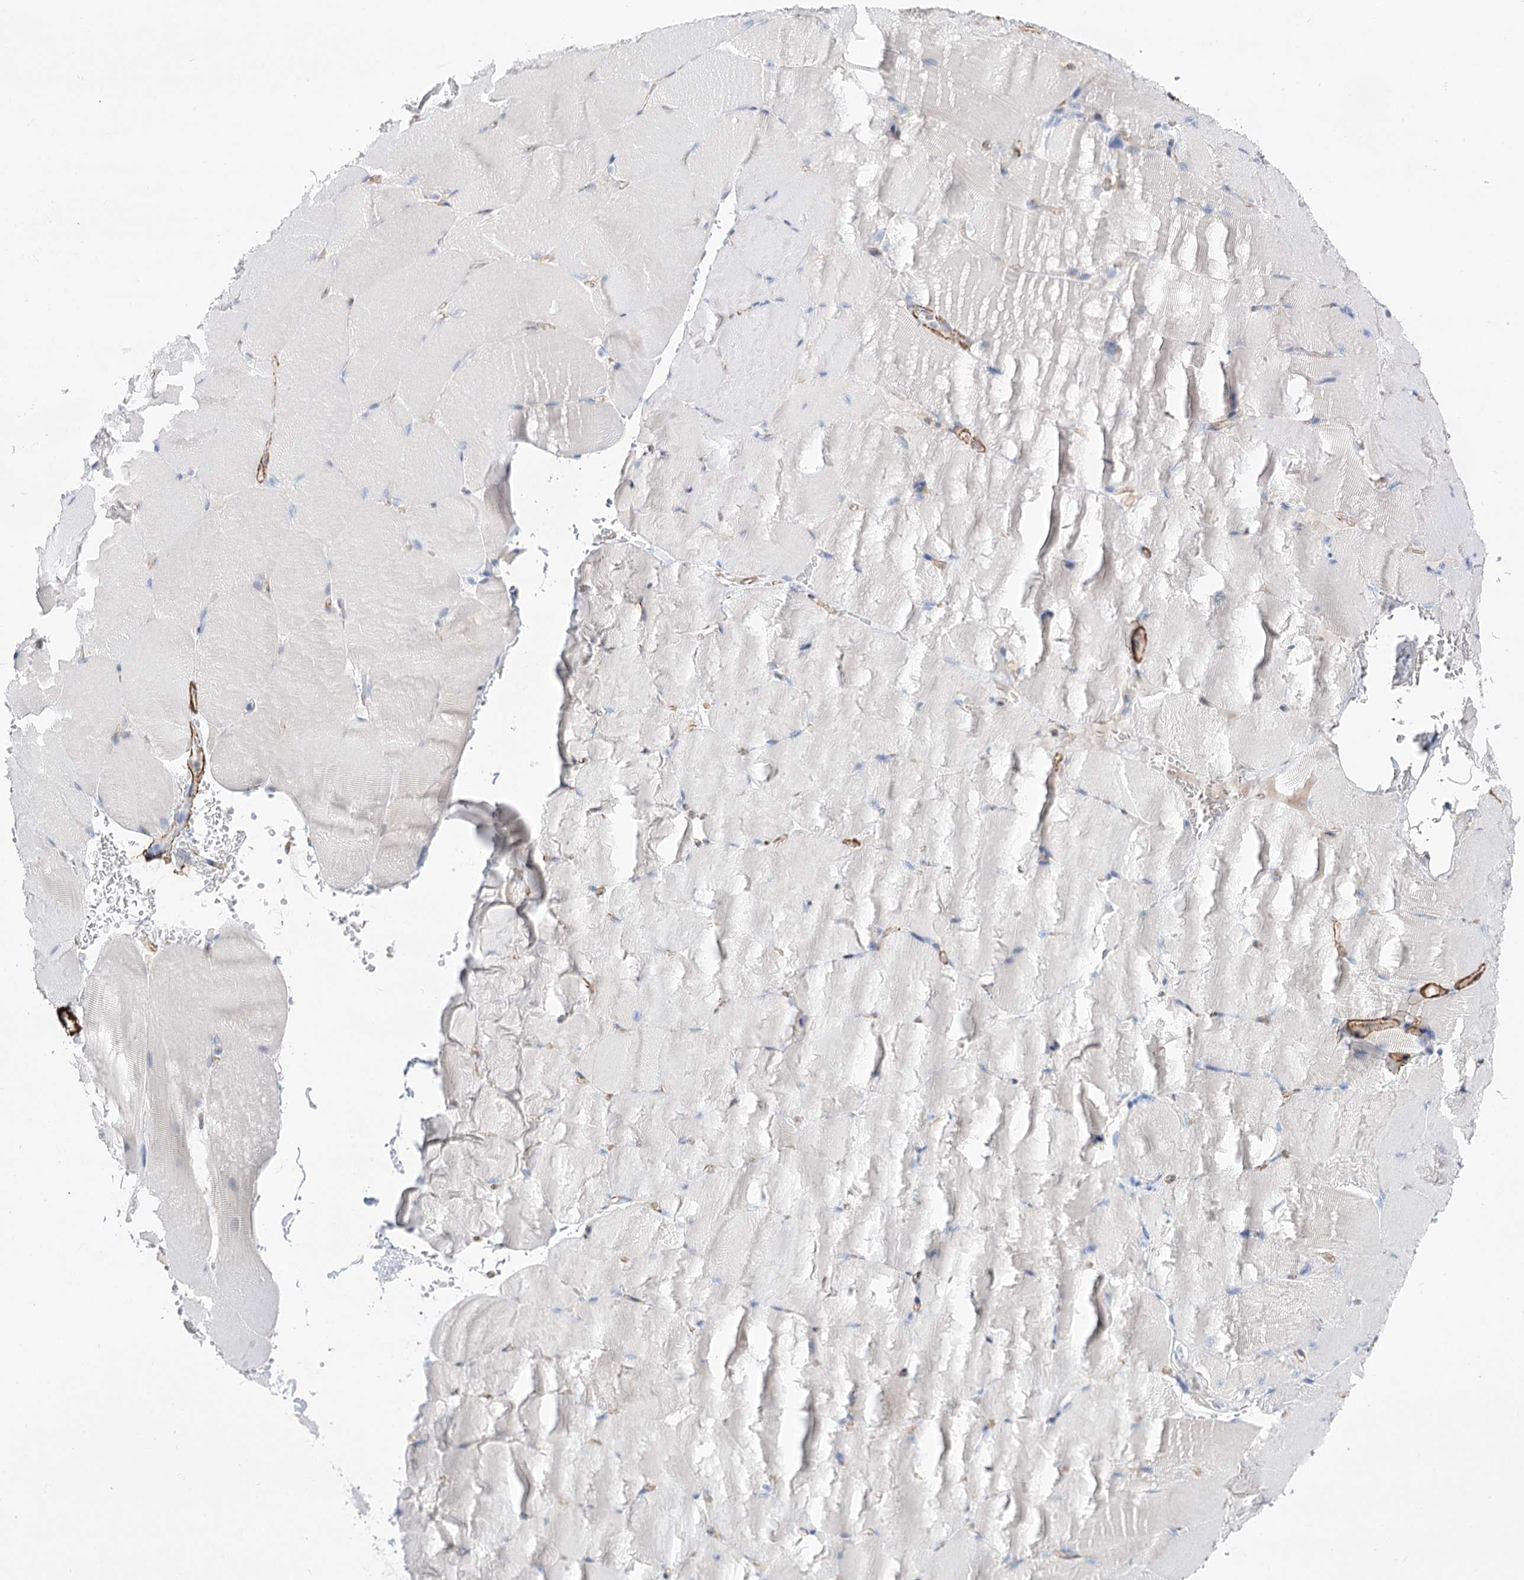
{"staining": {"intensity": "negative", "quantity": "none", "location": "none"}, "tissue": "skeletal muscle", "cell_type": "Myocytes", "image_type": "normal", "snomed": [{"axis": "morphology", "description": "Normal tissue, NOS"}, {"axis": "topography", "description": "Skeletal muscle"}, {"axis": "topography", "description": "Parathyroid gland"}], "caption": "An image of human skeletal muscle is negative for staining in myocytes.", "gene": "WASHC3", "patient": {"sex": "female", "age": 37}}